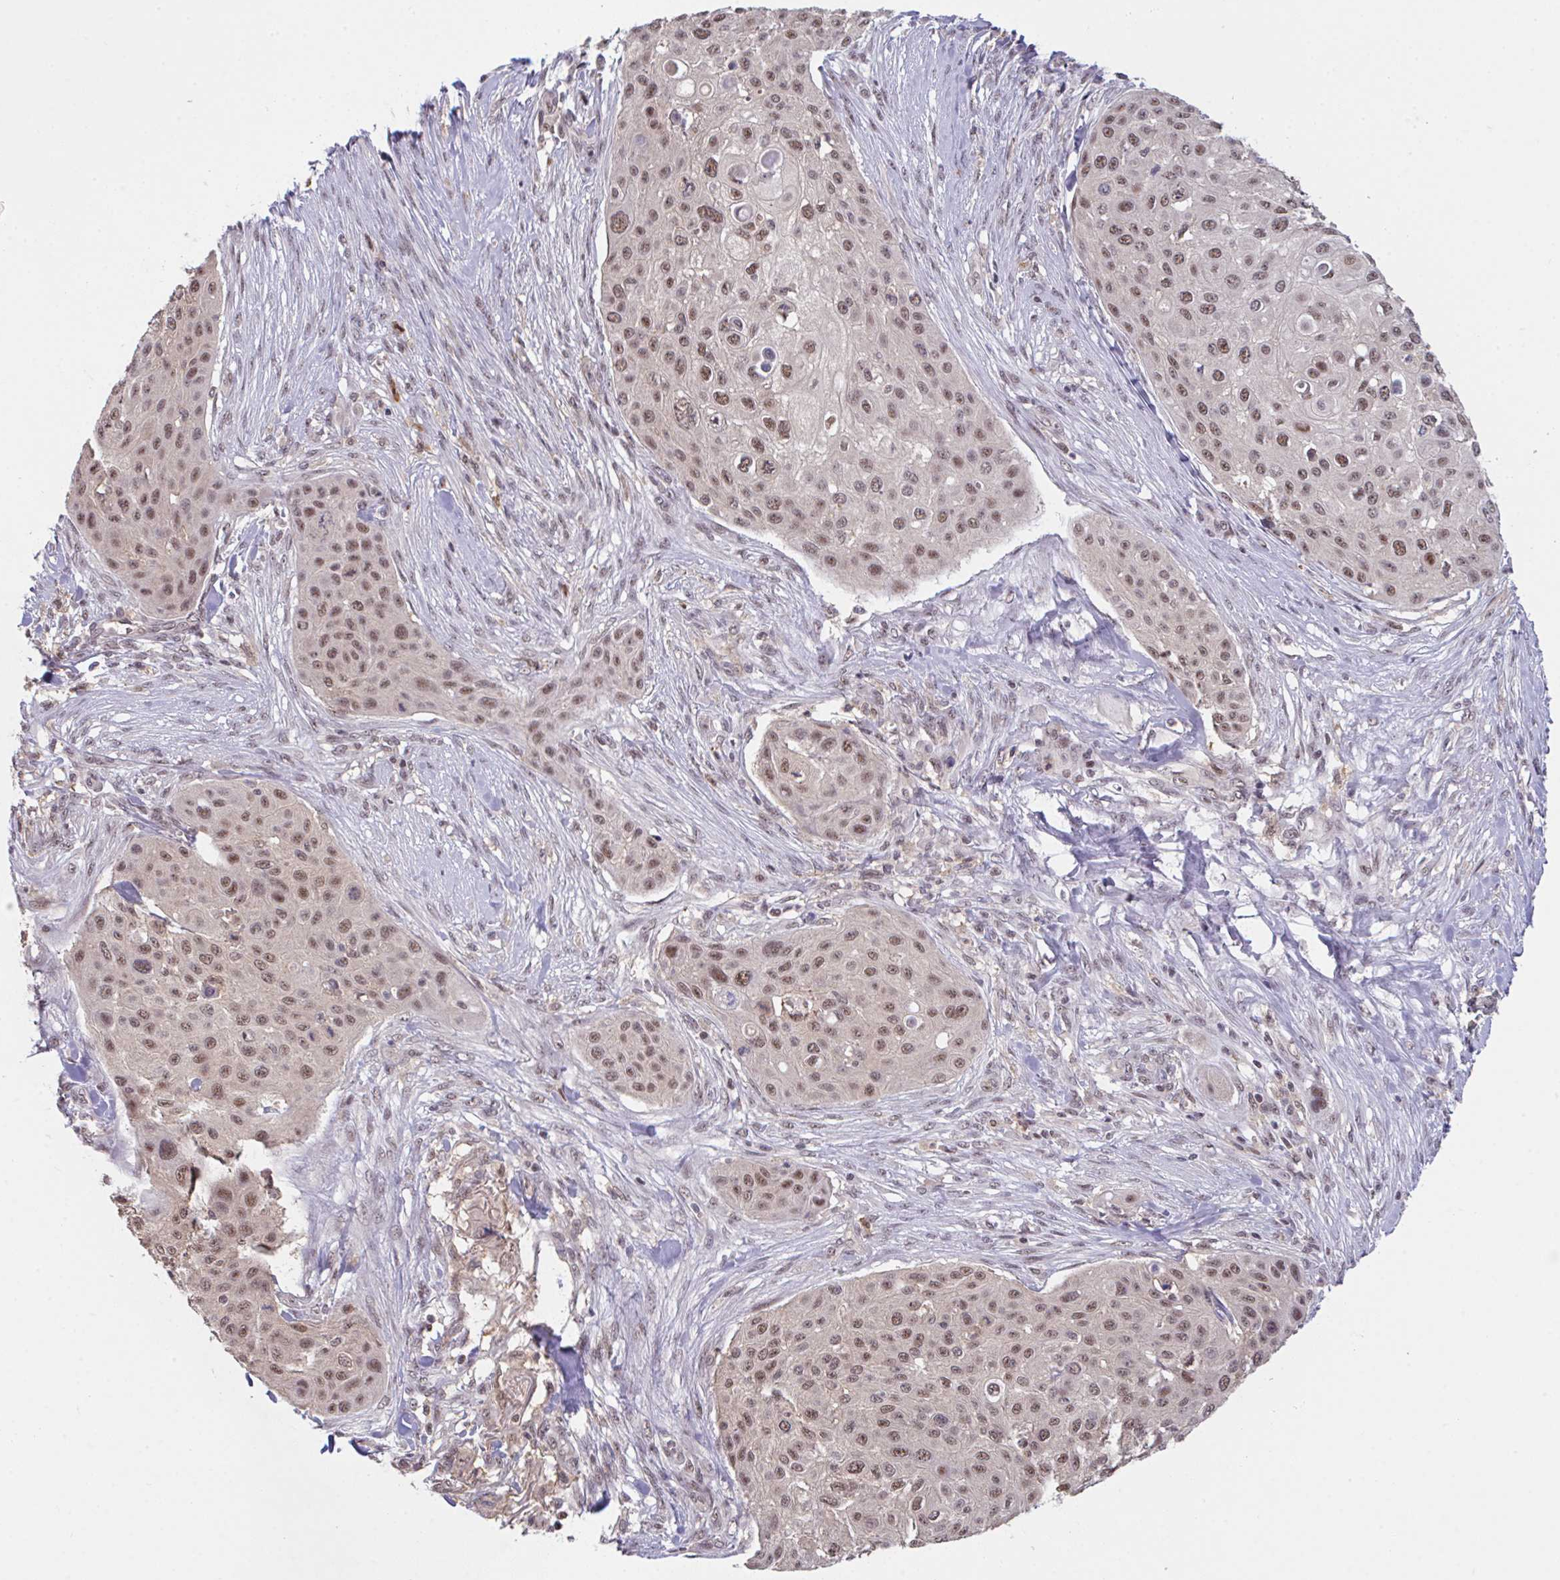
{"staining": {"intensity": "moderate", "quantity": ">75%", "location": "nuclear"}, "tissue": "skin cancer", "cell_type": "Tumor cells", "image_type": "cancer", "snomed": [{"axis": "morphology", "description": "Squamous cell carcinoma, NOS"}, {"axis": "topography", "description": "Skin"}], "caption": "Immunohistochemistry of skin cancer displays medium levels of moderate nuclear staining in approximately >75% of tumor cells.", "gene": "OR6K3", "patient": {"sex": "female", "age": 87}}